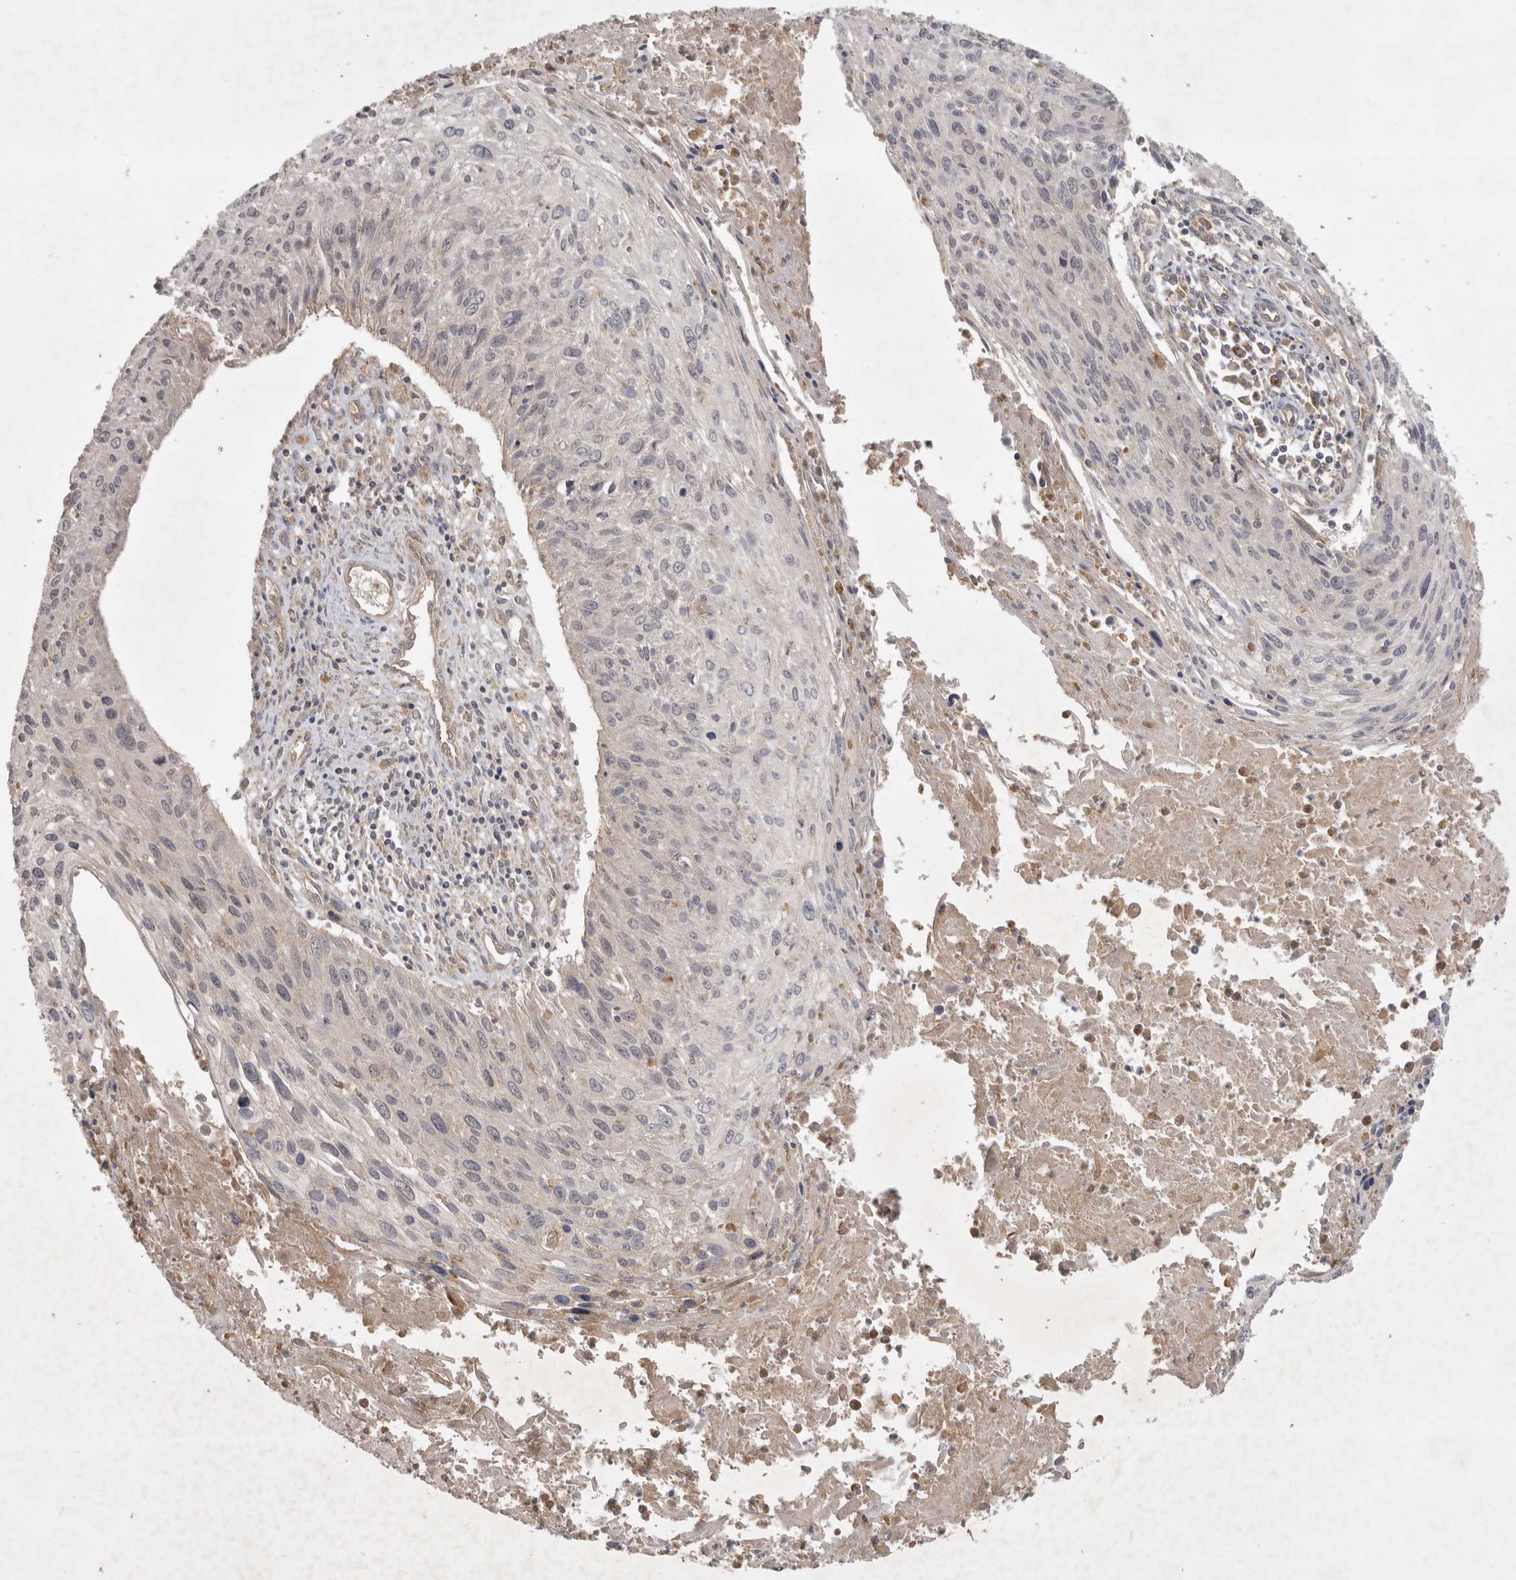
{"staining": {"intensity": "negative", "quantity": "none", "location": "none"}, "tissue": "cervical cancer", "cell_type": "Tumor cells", "image_type": "cancer", "snomed": [{"axis": "morphology", "description": "Squamous cell carcinoma, NOS"}, {"axis": "topography", "description": "Cervix"}], "caption": "The IHC photomicrograph has no significant positivity in tumor cells of cervical cancer tissue.", "gene": "ZNF232", "patient": {"sex": "female", "age": 51}}